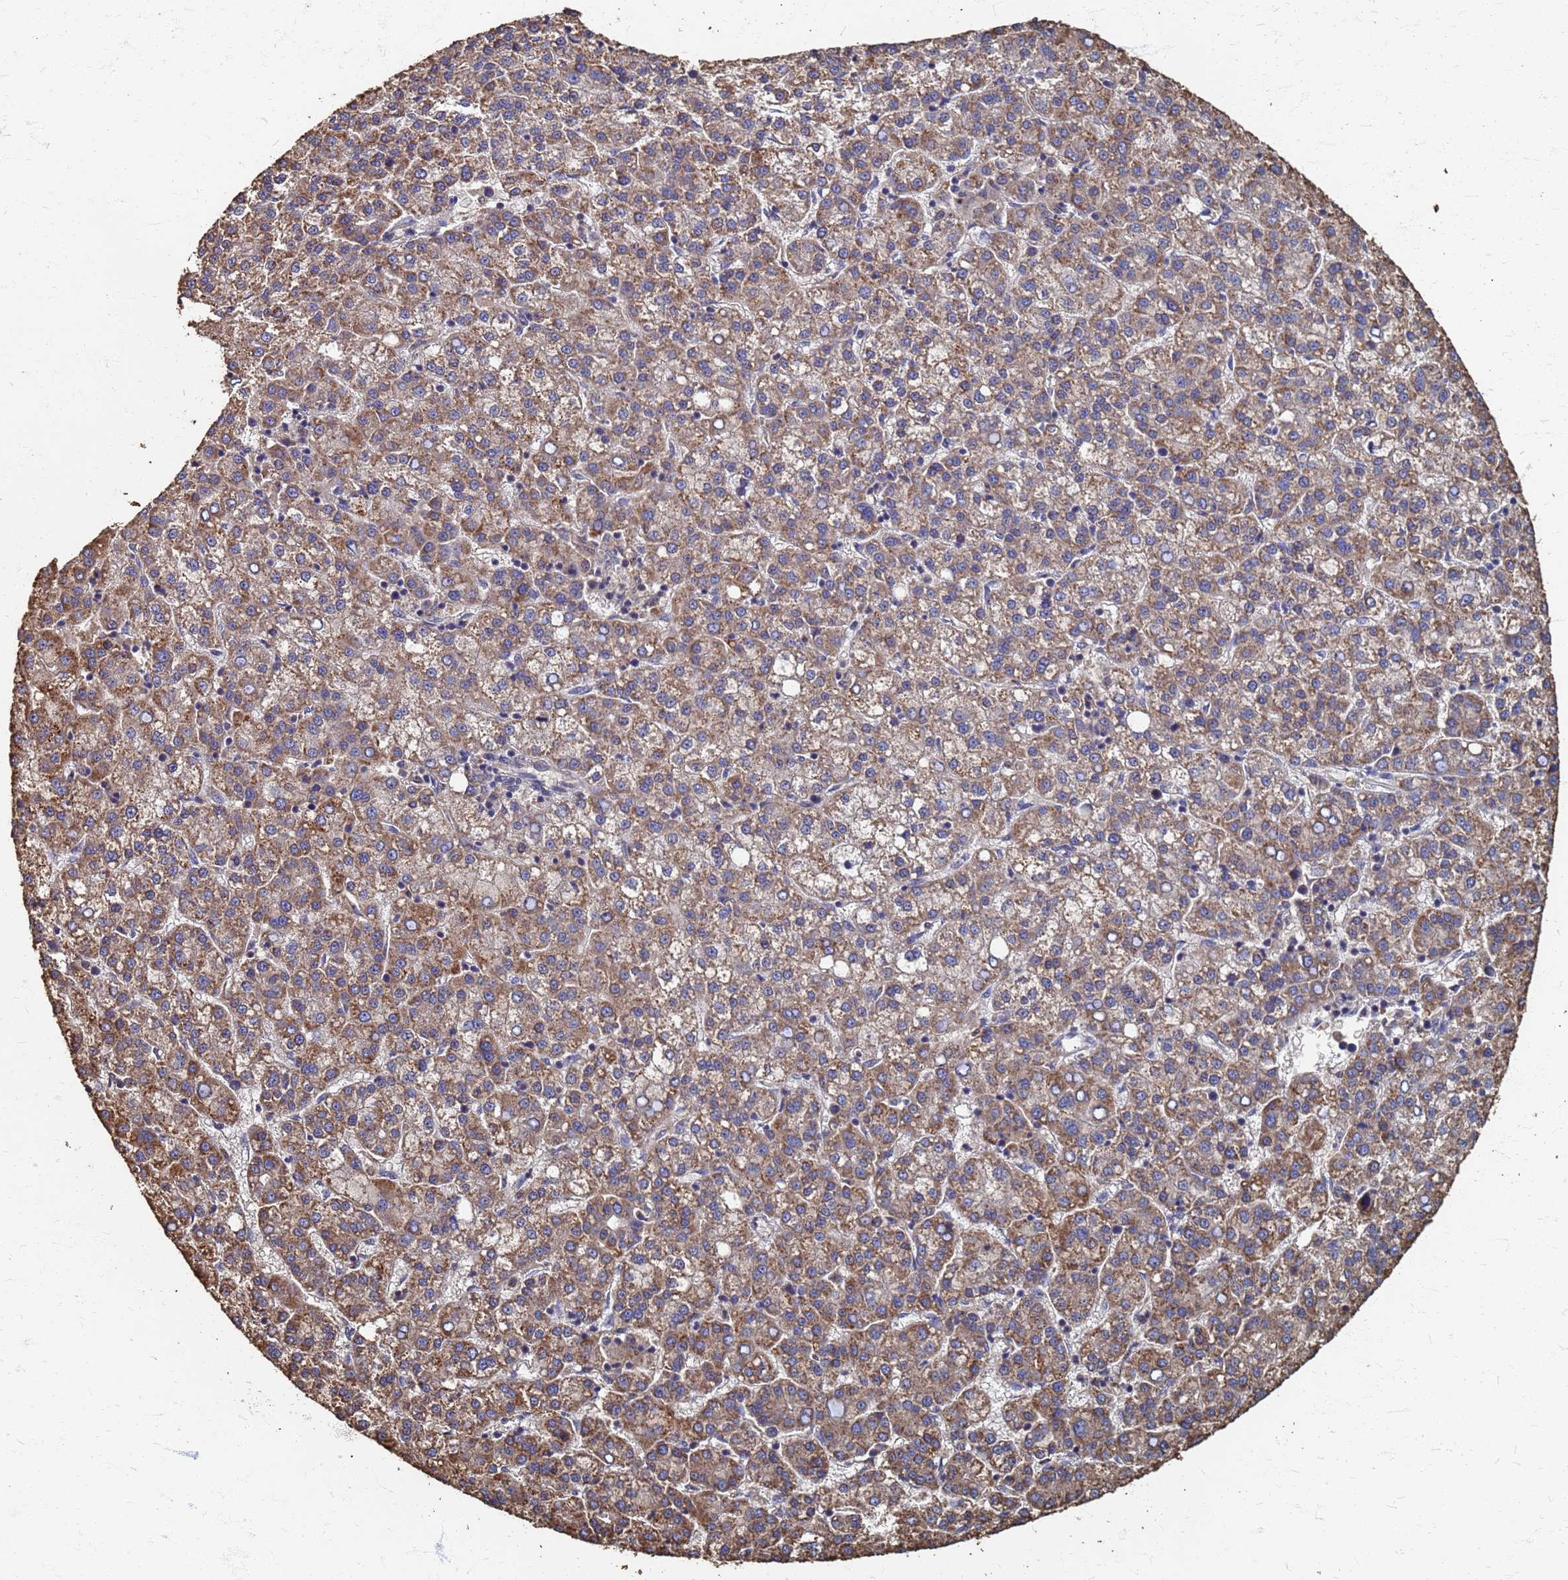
{"staining": {"intensity": "moderate", "quantity": ">75%", "location": "cytoplasmic/membranous"}, "tissue": "liver cancer", "cell_type": "Tumor cells", "image_type": "cancer", "snomed": [{"axis": "morphology", "description": "Carcinoma, Hepatocellular, NOS"}, {"axis": "topography", "description": "Liver"}], "caption": "Moderate cytoplasmic/membranous expression is present in approximately >75% of tumor cells in liver cancer (hepatocellular carcinoma).", "gene": "DPH5", "patient": {"sex": "female", "age": 58}}